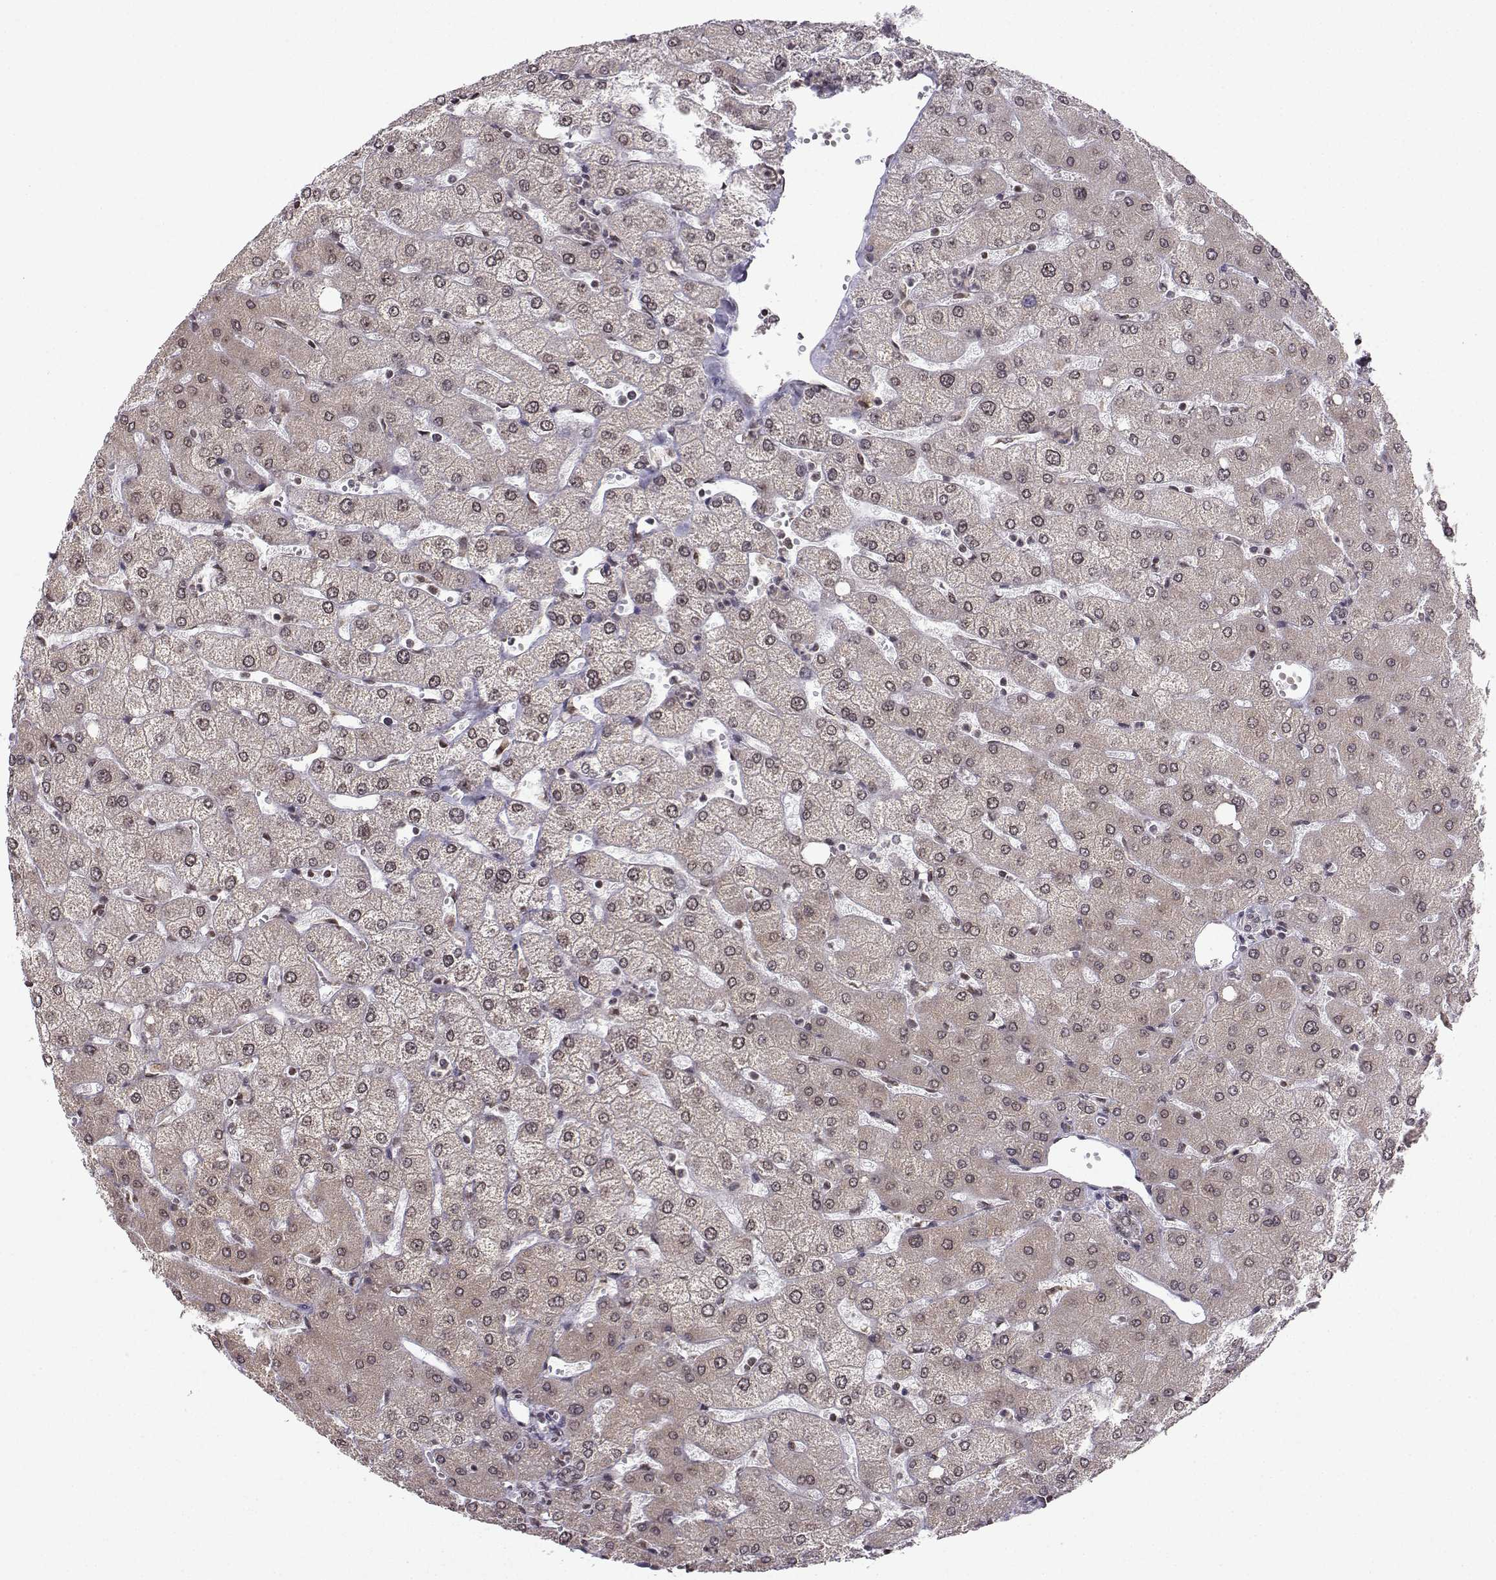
{"staining": {"intensity": "negative", "quantity": "none", "location": "none"}, "tissue": "liver", "cell_type": "Cholangiocytes", "image_type": "normal", "snomed": [{"axis": "morphology", "description": "Normal tissue, NOS"}, {"axis": "topography", "description": "Liver"}], "caption": "Cholangiocytes show no significant protein staining in unremarkable liver.", "gene": "EZH1", "patient": {"sex": "female", "age": 54}}